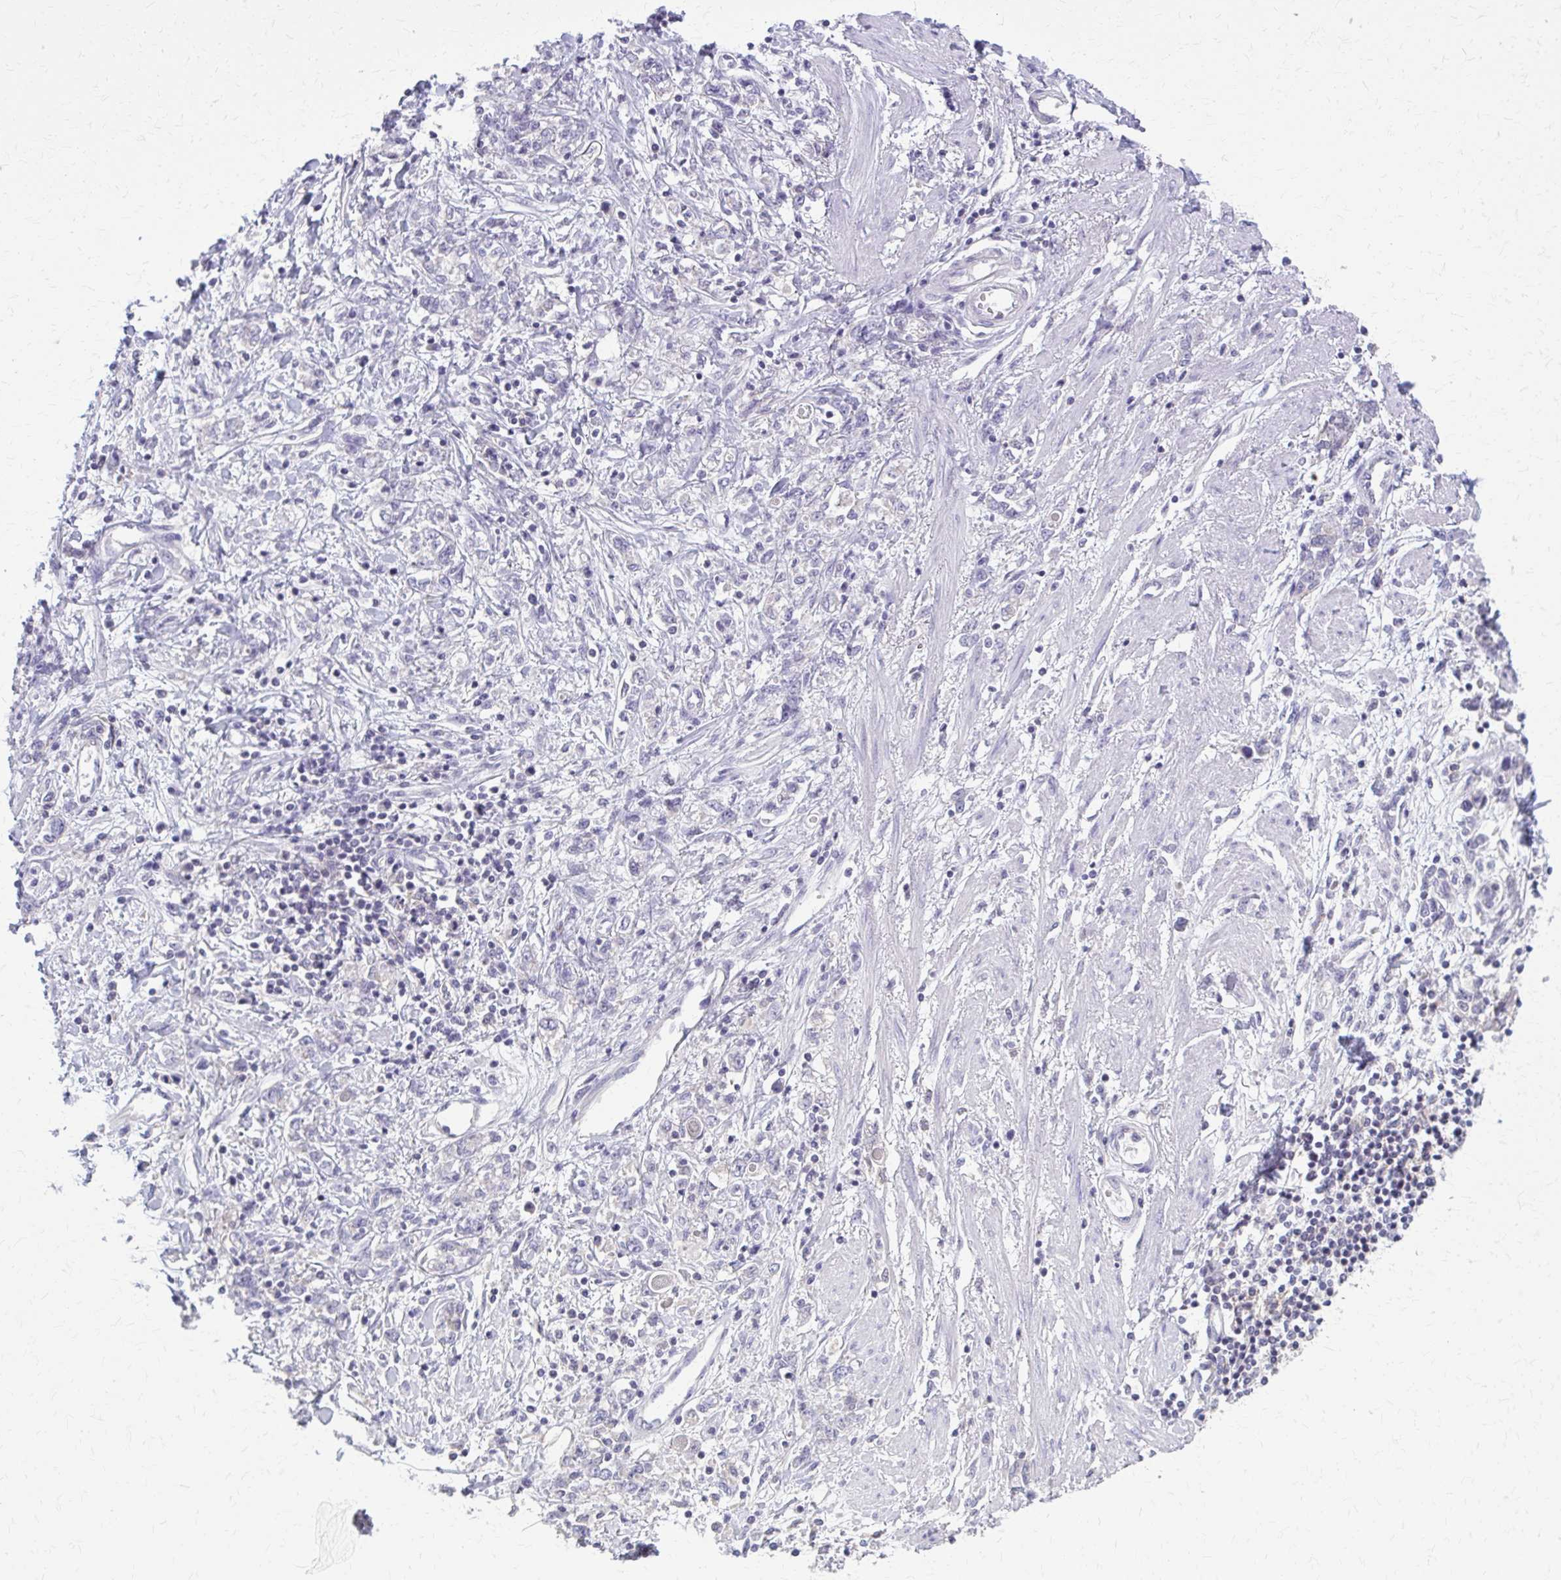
{"staining": {"intensity": "negative", "quantity": "none", "location": "none"}, "tissue": "stomach cancer", "cell_type": "Tumor cells", "image_type": "cancer", "snomed": [{"axis": "morphology", "description": "Adenocarcinoma, NOS"}, {"axis": "topography", "description": "Stomach"}], "caption": "A photomicrograph of stomach cancer (adenocarcinoma) stained for a protein displays no brown staining in tumor cells.", "gene": "OR4A47", "patient": {"sex": "female", "age": 76}}